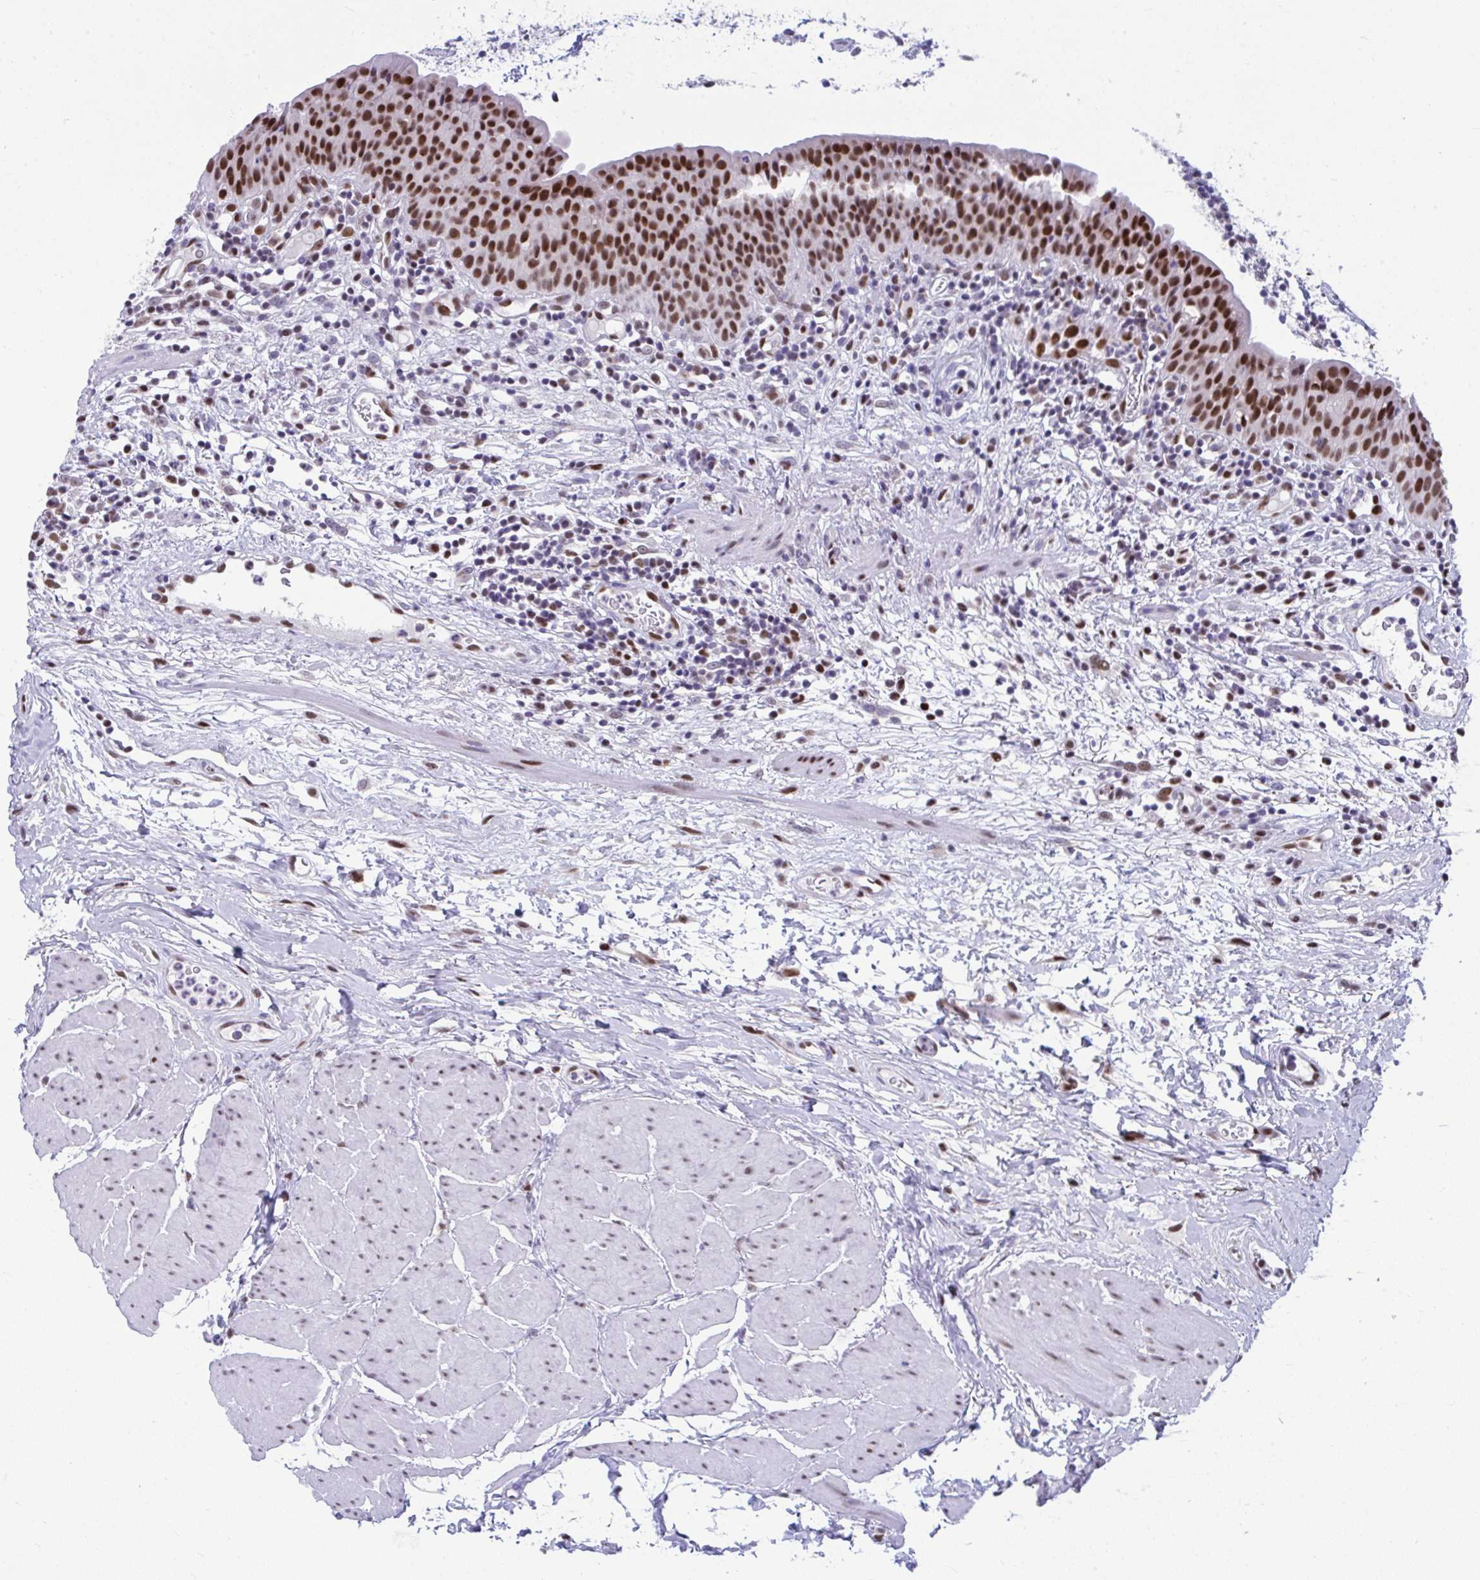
{"staining": {"intensity": "strong", "quantity": ">75%", "location": "nuclear"}, "tissue": "urinary bladder", "cell_type": "Urothelial cells", "image_type": "normal", "snomed": [{"axis": "morphology", "description": "Normal tissue, NOS"}, {"axis": "morphology", "description": "Inflammation, NOS"}, {"axis": "topography", "description": "Urinary bladder"}], "caption": "DAB immunohistochemical staining of benign urinary bladder demonstrates strong nuclear protein expression in about >75% of urothelial cells.", "gene": "SLC35C2", "patient": {"sex": "male", "age": 57}}